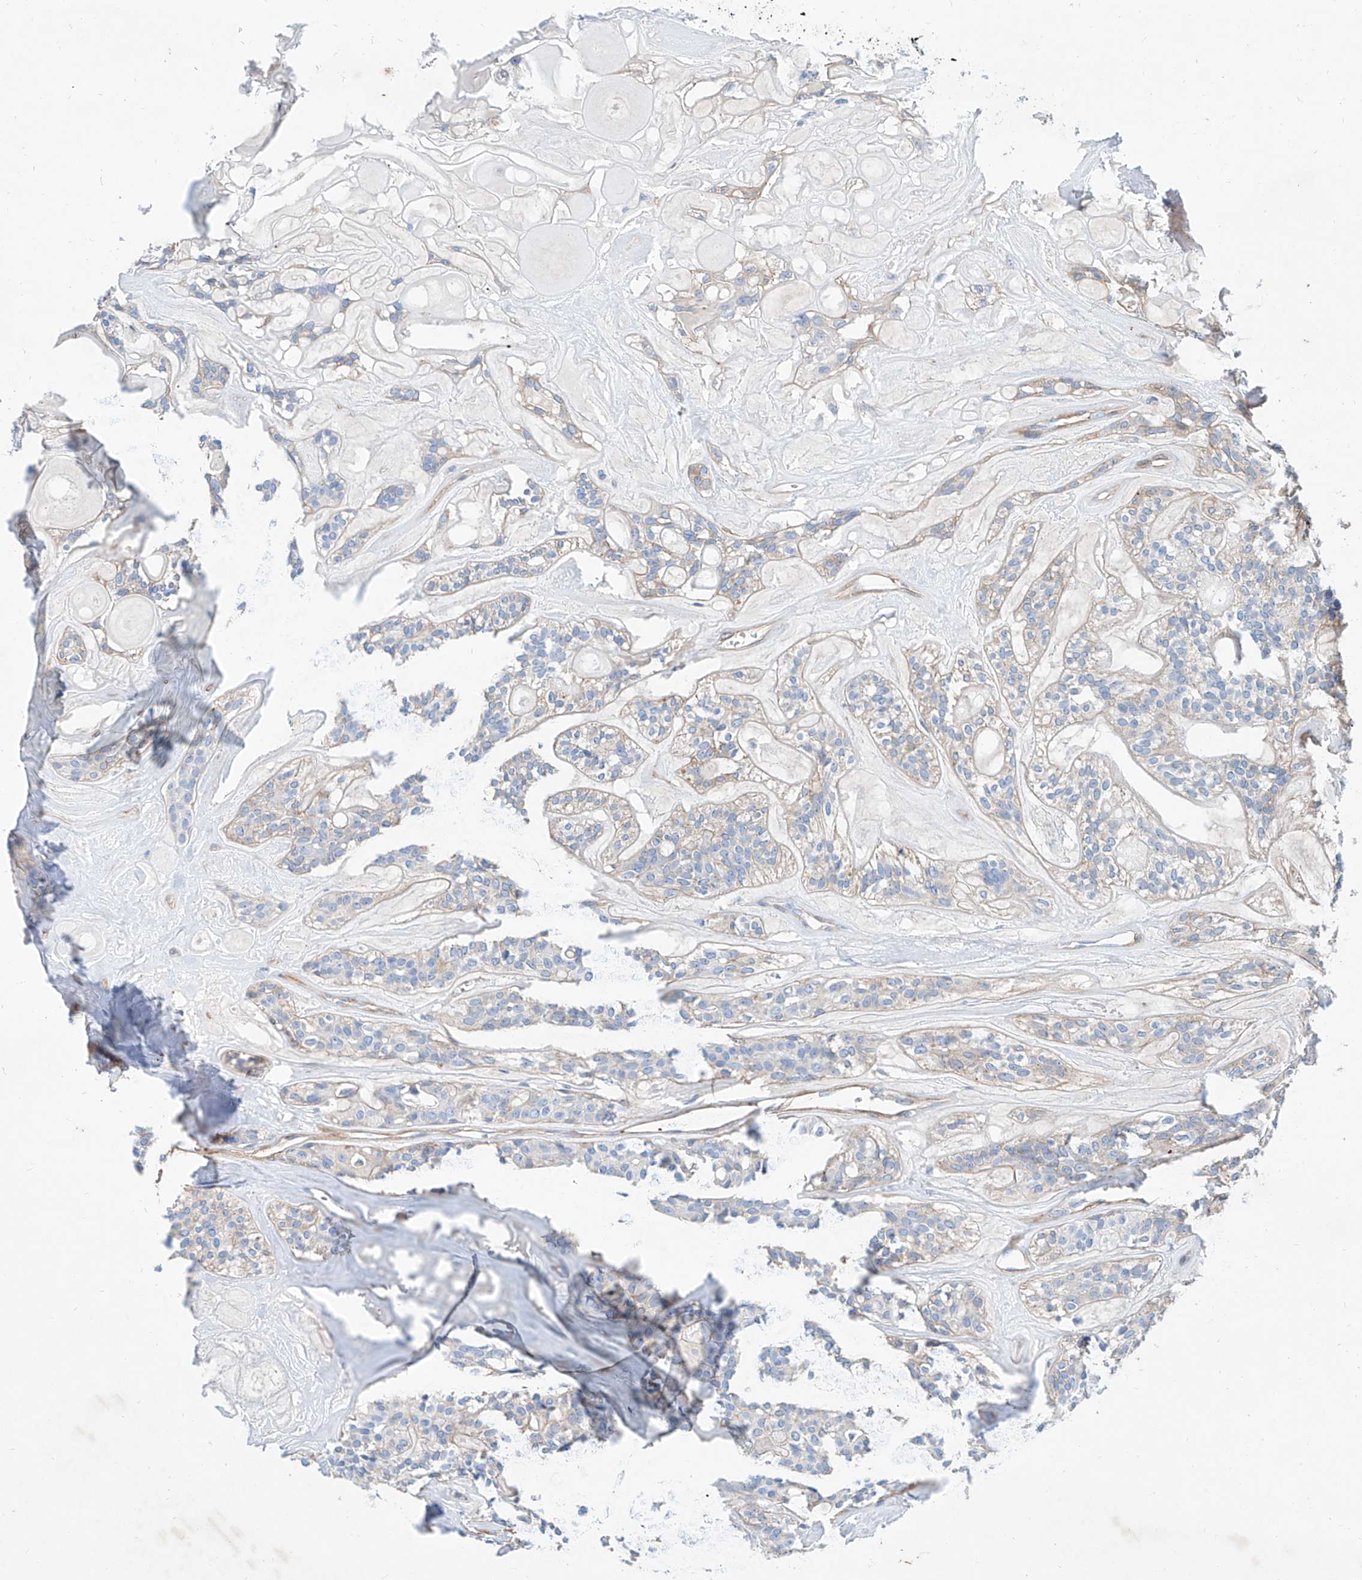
{"staining": {"intensity": "negative", "quantity": "none", "location": "none"}, "tissue": "head and neck cancer", "cell_type": "Tumor cells", "image_type": "cancer", "snomed": [{"axis": "morphology", "description": "Adenocarcinoma, NOS"}, {"axis": "topography", "description": "Head-Neck"}], "caption": "Tumor cells show no significant protein staining in head and neck cancer (adenocarcinoma).", "gene": "TAS2R60", "patient": {"sex": "male", "age": 66}}